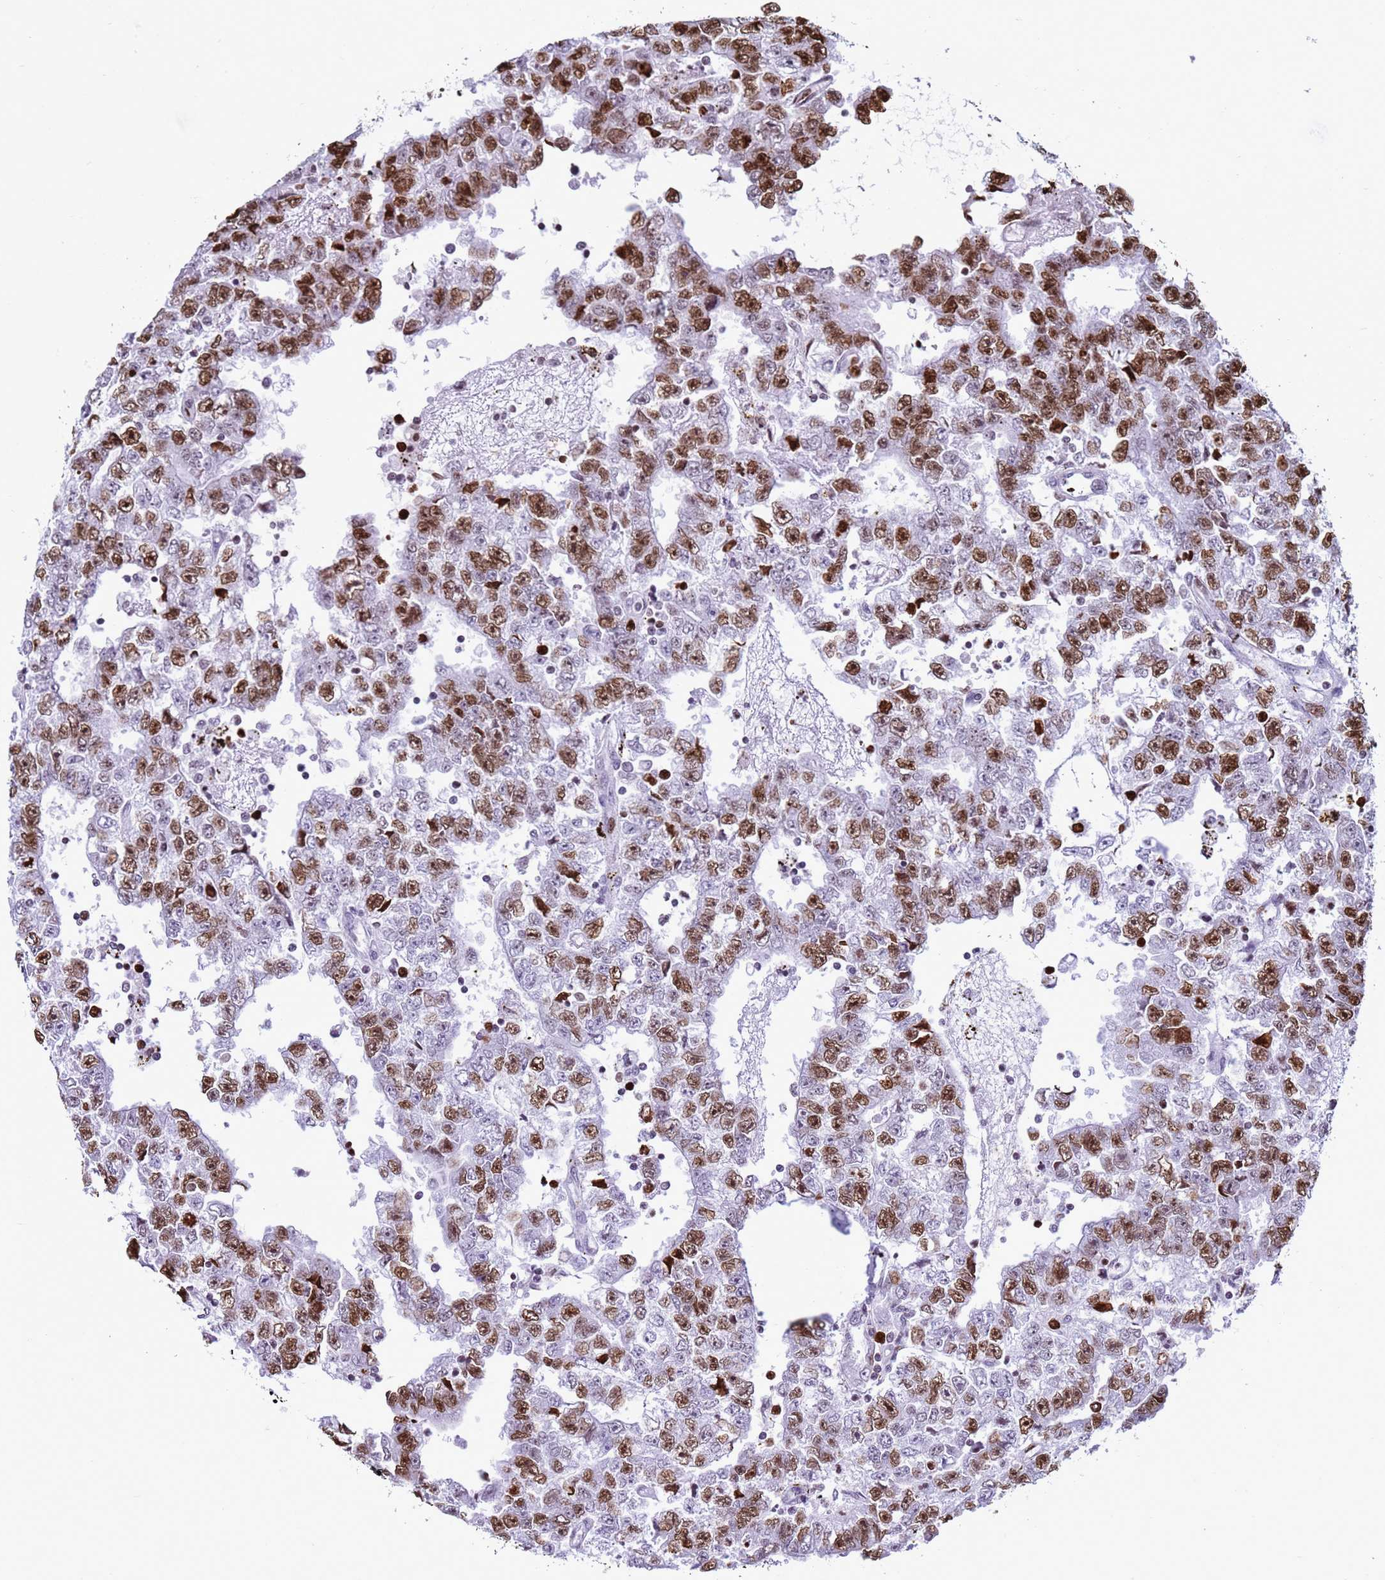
{"staining": {"intensity": "strong", "quantity": ">75%", "location": "nuclear"}, "tissue": "testis cancer", "cell_type": "Tumor cells", "image_type": "cancer", "snomed": [{"axis": "morphology", "description": "Carcinoma, Embryonal, NOS"}, {"axis": "topography", "description": "Testis"}], "caption": "Protein expression by immunohistochemistry (IHC) reveals strong nuclear expression in about >75% of tumor cells in embryonal carcinoma (testis).", "gene": "H4C8", "patient": {"sex": "male", "age": 25}}